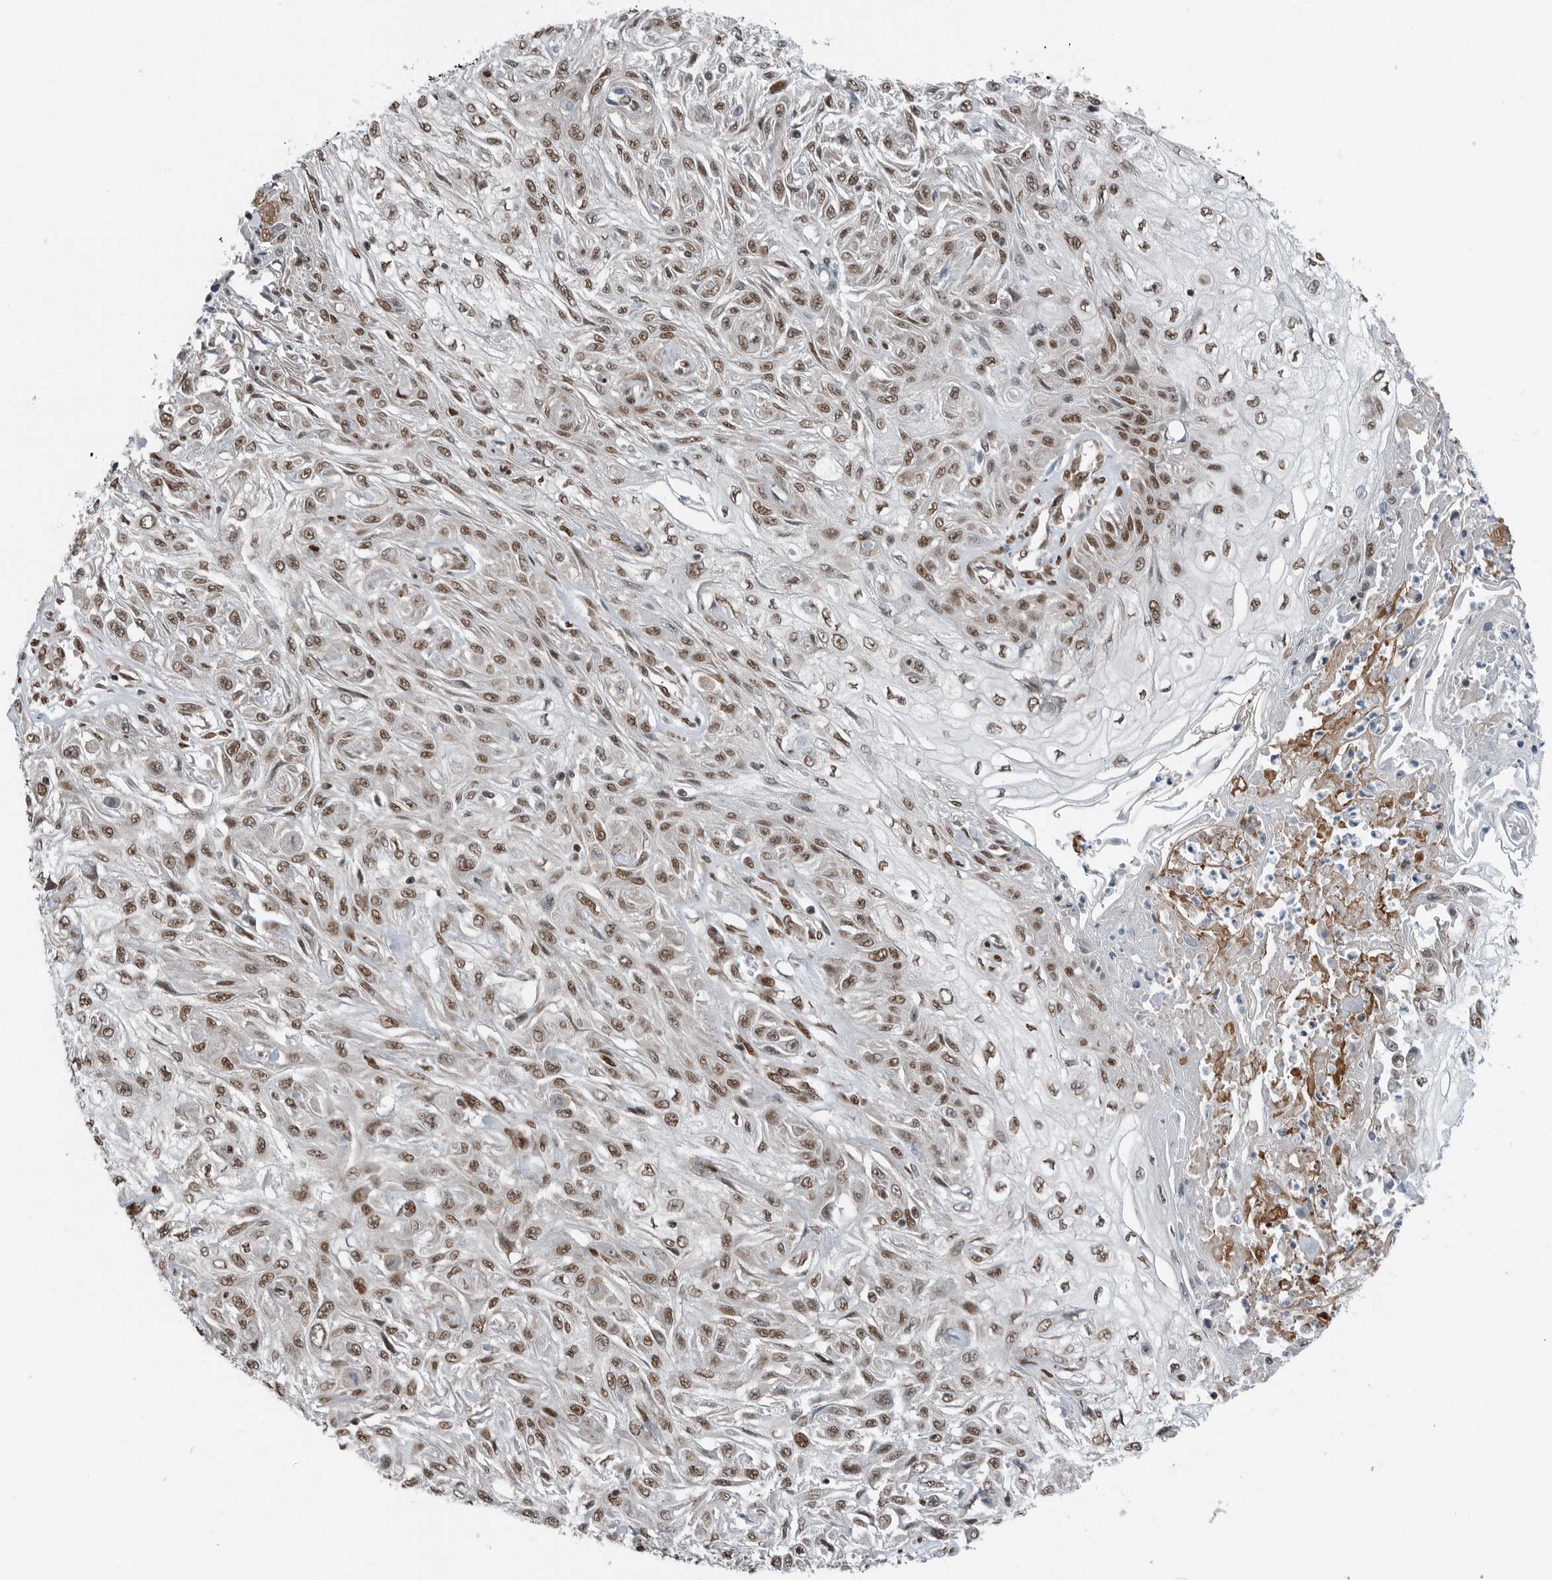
{"staining": {"intensity": "moderate", "quantity": ">75%", "location": "nuclear"}, "tissue": "skin cancer", "cell_type": "Tumor cells", "image_type": "cancer", "snomed": [{"axis": "morphology", "description": "Squamous cell carcinoma, NOS"}, {"axis": "morphology", "description": "Squamous cell carcinoma, metastatic, NOS"}, {"axis": "topography", "description": "Skin"}, {"axis": "topography", "description": "Lymph node"}], "caption": "A brown stain labels moderate nuclear staining of a protein in skin cancer tumor cells.", "gene": "BLZF1", "patient": {"sex": "male", "age": 75}}